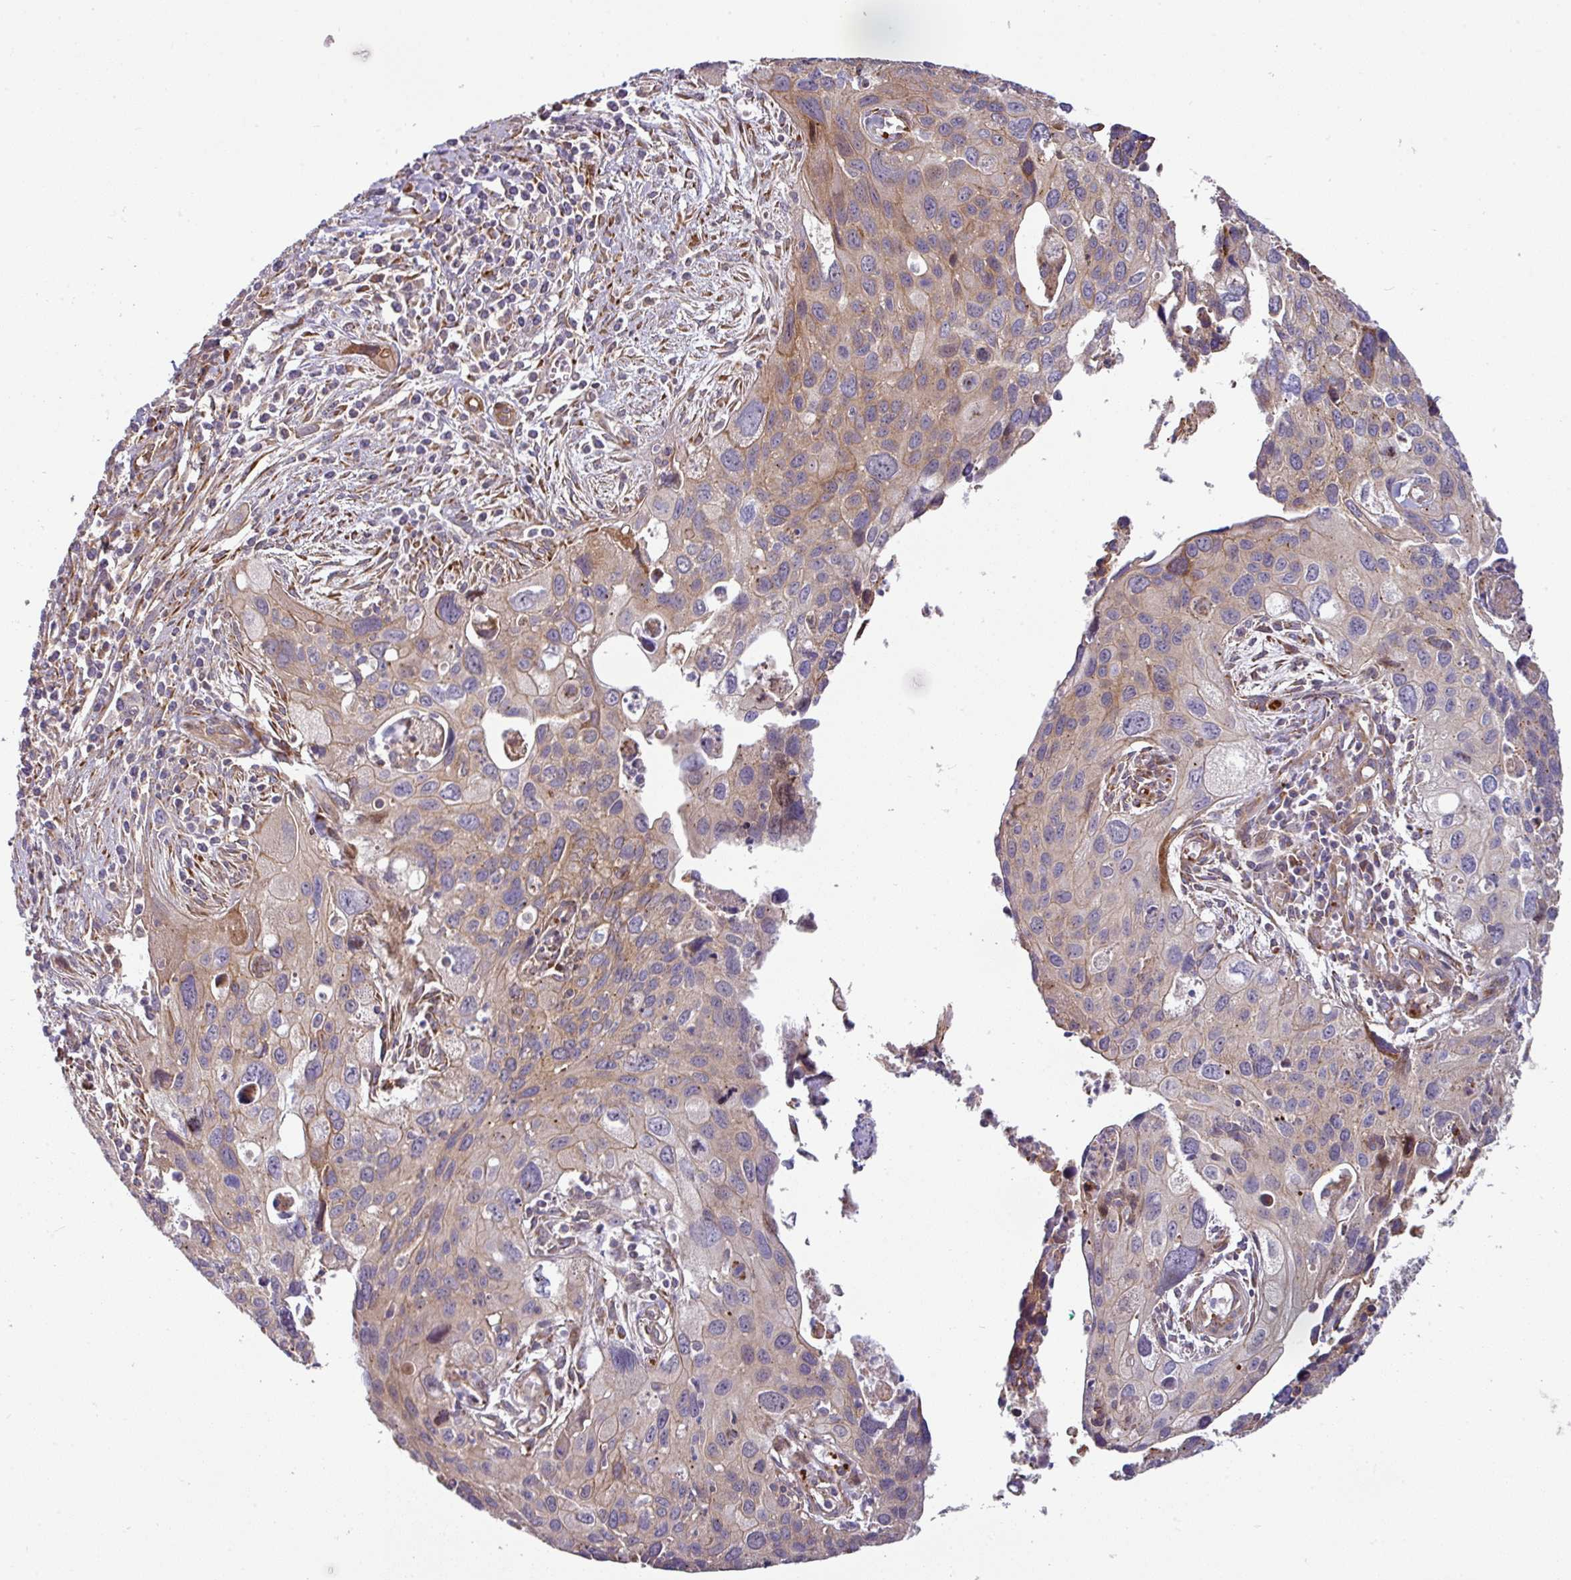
{"staining": {"intensity": "weak", "quantity": "<25%", "location": "cytoplasmic/membranous"}, "tissue": "cervical cancer", "cell_type": "Tumor cells", "image_type": "cancer", "snomed": [{"axis": "morphology", "description": "Squamous cell carcinoma, NOS"}, {"axis": "topography", "description": "Cervix"}], "caption": "Cervical squamous cell carcinoma was stained to show a protein in brown. There is no significant staining in tumor cells.", "gene": "CASP2", "patient": {"sex": "female", "age": 55}}